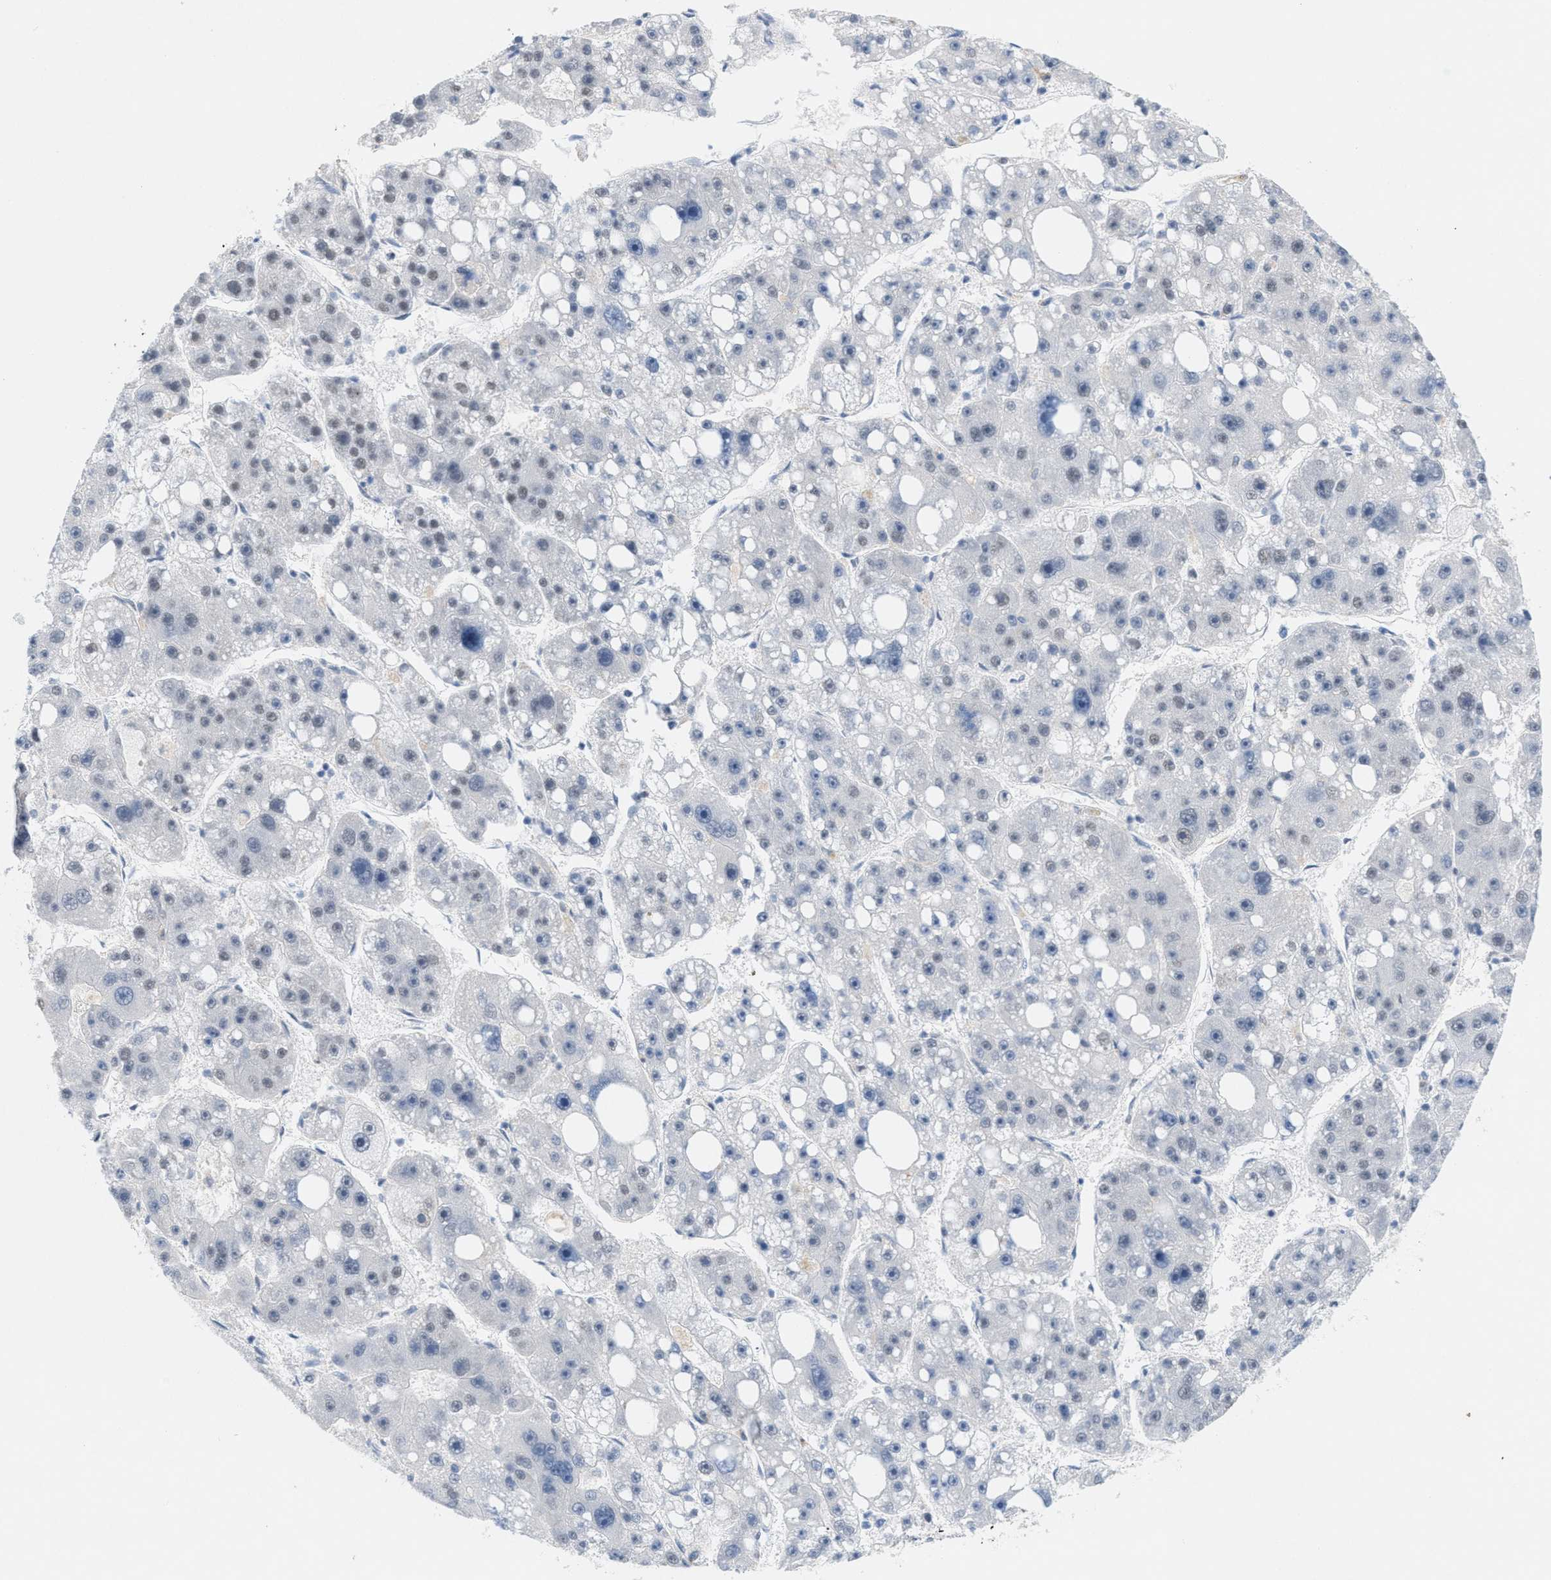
{"staining": {"intensity": "weak", "quantity": "<25%", "location": "nuclear"}, "tissue": "liver cancer", "cell_type": "Tumor cells", "image_type": "cancer", "snomed": [{"axis": "morphology", "description": "Carcinoma, Hepatocellular, NOS"}, {"axis": "topography", "description": "Liver"}], "caption": "This is an immunohistochemistry image of hepatocellular carcinoma (liver). There is no staining in tumor cells.", "gene": "WIPI2", "patient": {"sex": "female", "age": 61}}